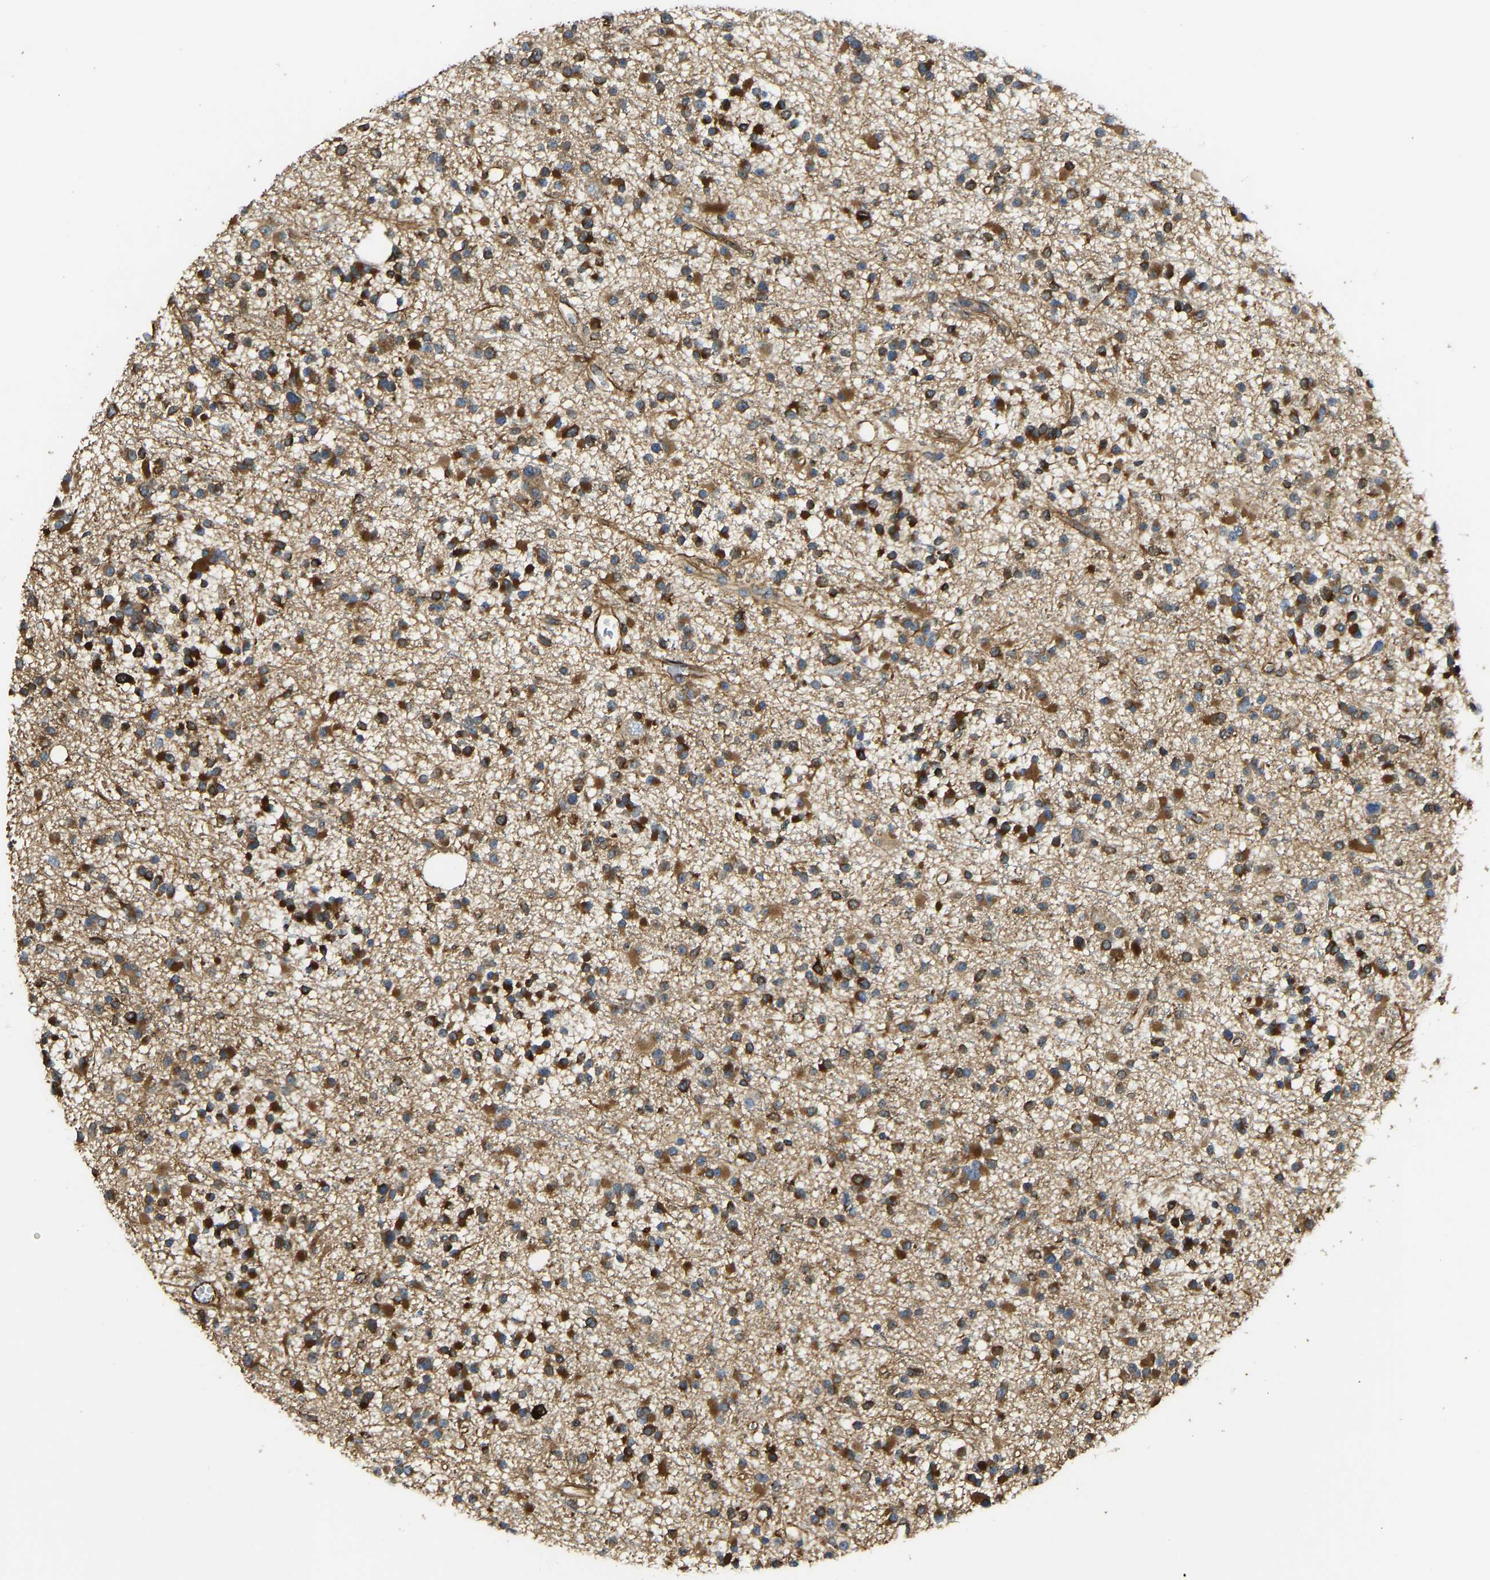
{"staining": {"intensity": "strong", "quantity": ">75%", "location": "cytoplasmic/membranous"}, "tissue": "glioma", "cell_type": "Tumor cells", "image_type": "cancer", "snomed": [{"axis": "morphology", "description": "Glioma, malignant, Low grade"}, {"axis": "topography", "description": "Brain"}], "caption": "Tumor cells demonstrate high levels of strong cytoplasmic/membranous positivity in approximately >75% of cells in human glioma.", "gene": "BEX3", "patient": {"sex": "female", "age": 22}}